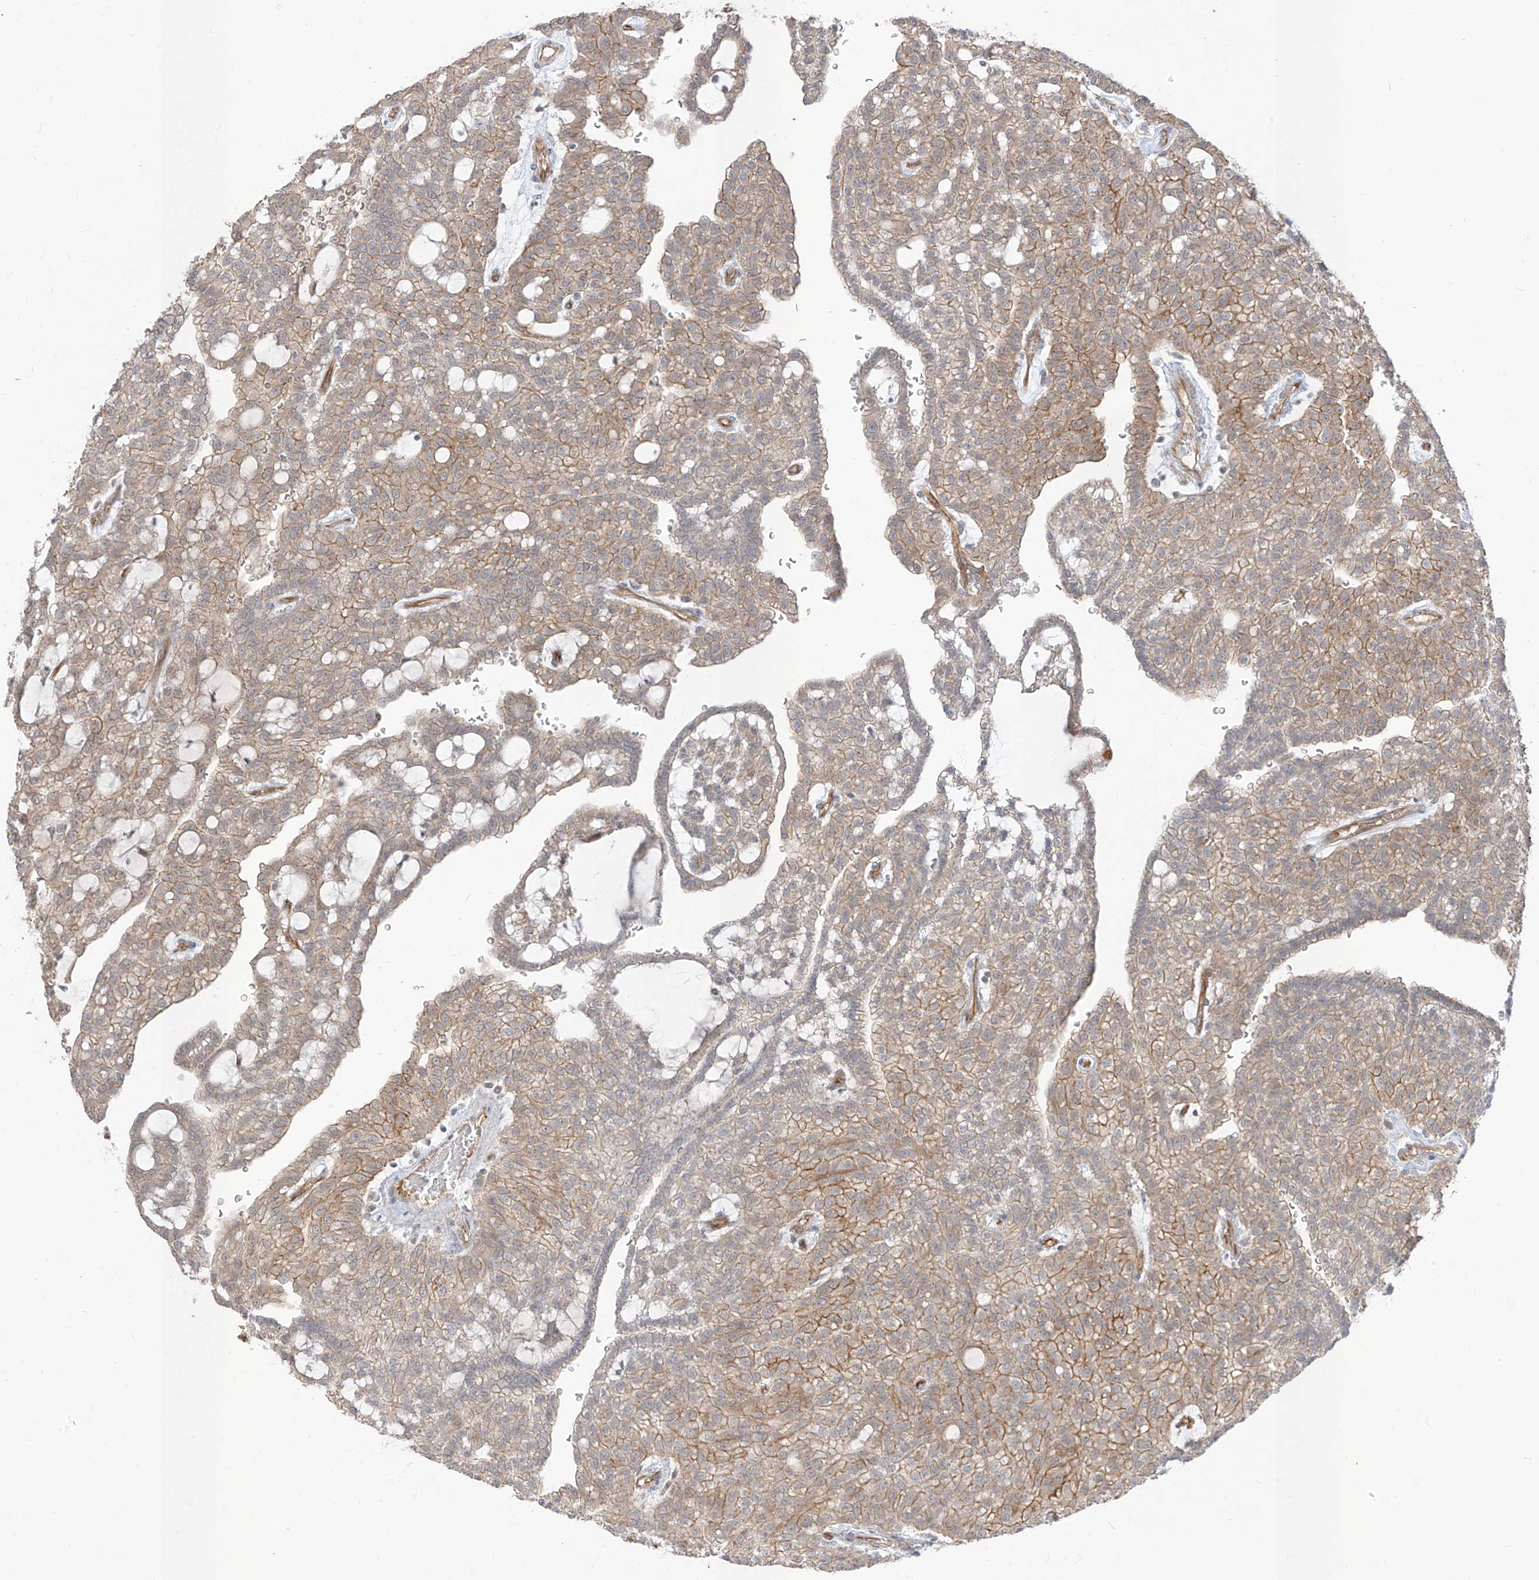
{"staining": {"intensity": "moderate", "quantity": "25%-75%", "location": "cytoplasmic/membranous"}, "tissue": "renal cancer", "cell_type": "Tumor cells", "image_type": "cancer", "snomed": [{"axis": "morphology", "description": "Adenocarcinoma, NOS"}, {"axis": "topography", "description": "Kidney"}], "caption": "IHC image of neoplastic tissue: renal cancer (adenocarcinoma) stained using IHC reveals medium levels of moderate protein expression localized specifically in the cytoplasmic/membranous of tumor cells, appearing as a cytoplasmic/membranous brown color.", "gene": "EPHX4", "patient": {"sex": "male", "age": 63}}